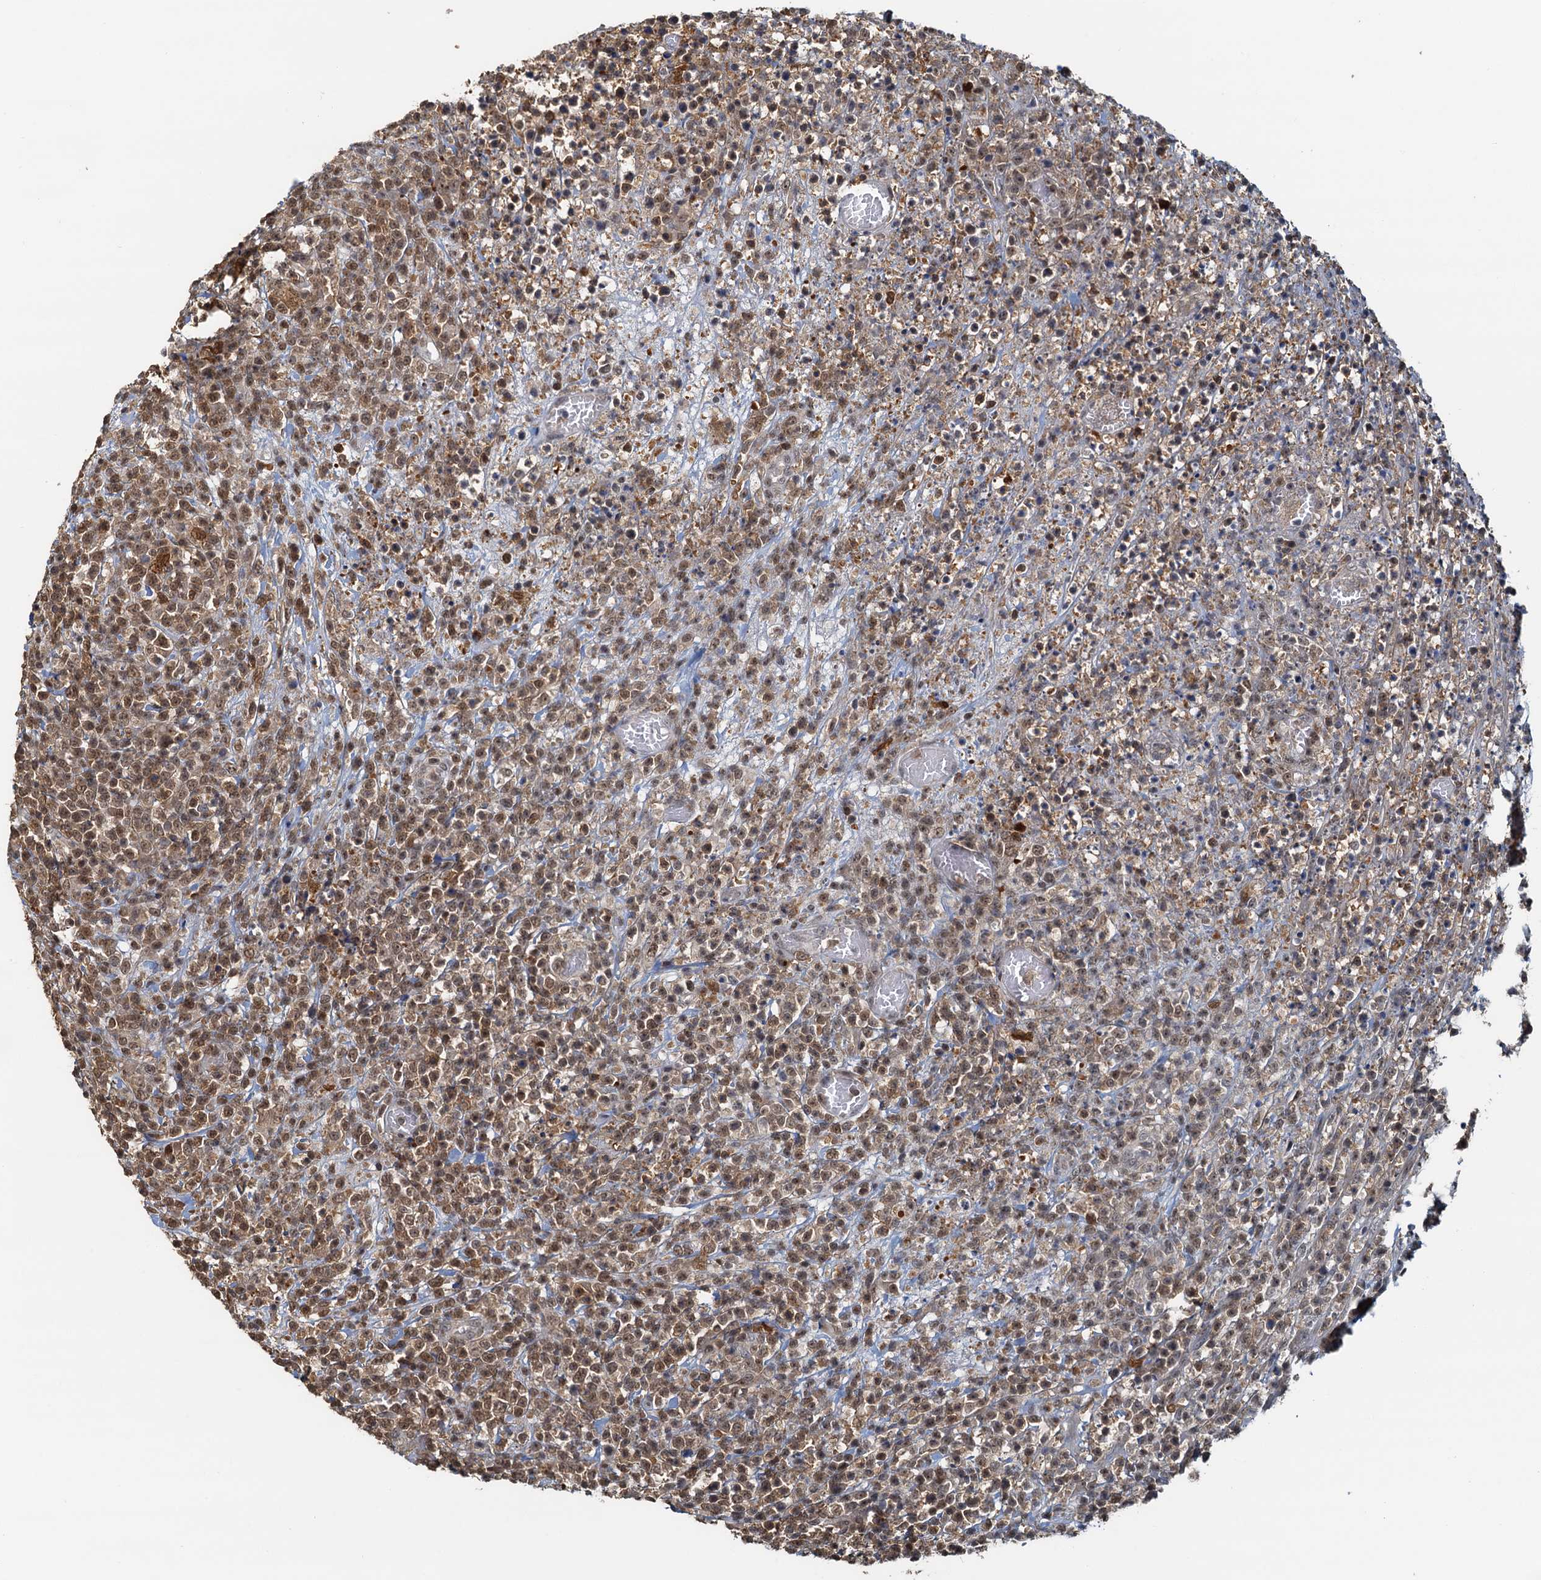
{"staining": {"intensity": "moderate", "quantity": ">75%", "location": "cytoplasmic/membranous,nuclear"}, "tissue": "lymphoma", "cell_type": "Tumor cells", "image_type": "cancer", "snomed": [{"axis": "morphology", "description": "Malignant lymphoma, non-Hodgkin's type, High grade"}, {"axis": "topography", "description": "Colon"}], "caption": "Human high-grade malignant lymphoma, non-Hodgkin's type stained with a protein marker demonstrates moderate staining in tumor cells.", "gene": "SPINDOC", "patient": {"sex": "female", "age": 53}}